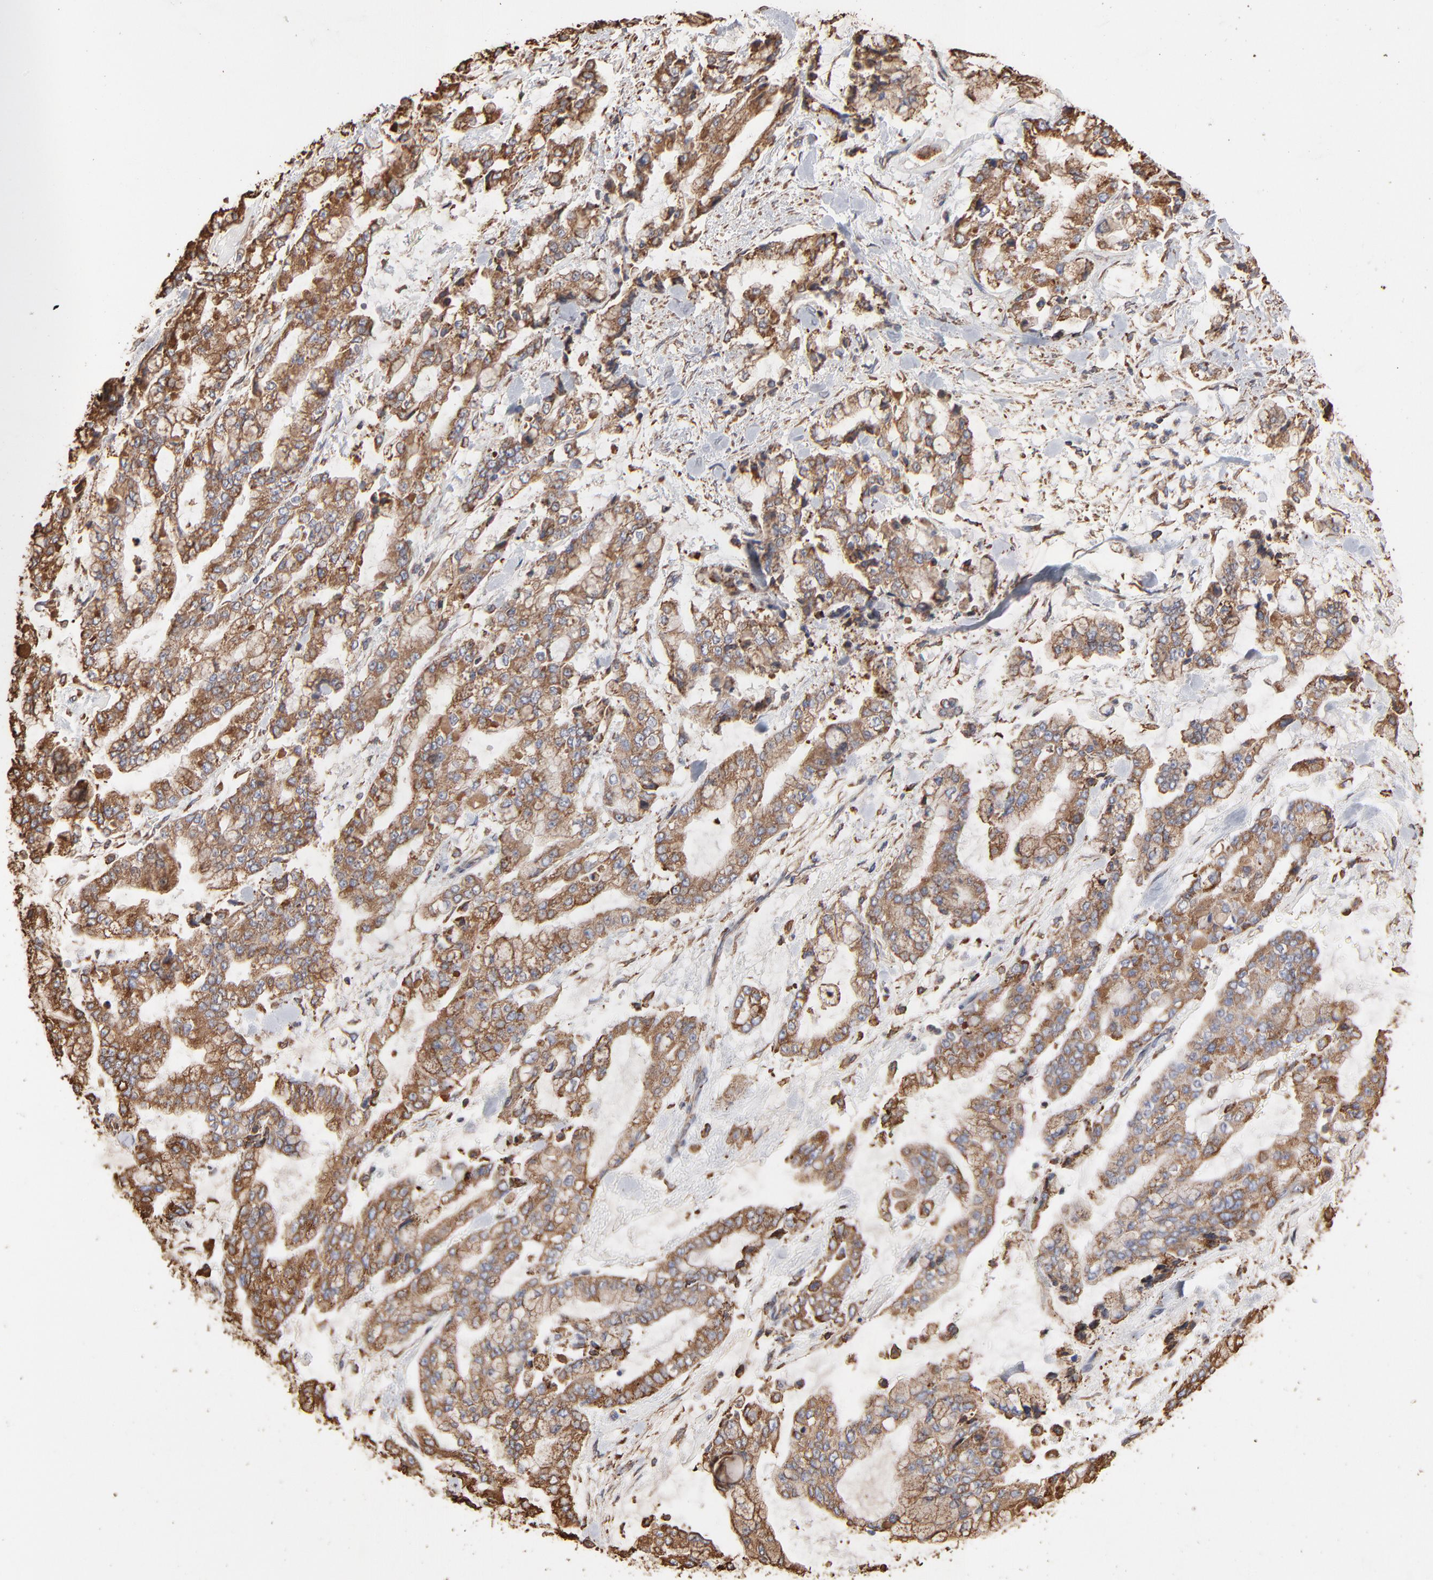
{"staining": {"intensity": "moderate", "quantity": ">75%", "location": "cytoplasmic/membranous"}, "tissue": "stomach cancer", "cell_type": "Tumor cells", "image_type": "cancer", "snomed": [{"axis": "morphology", "description": "Normal tissue, NOS"}, {"axis": "morphology", "description": "Adenocarcinoma, NOS"}, {"axis": "topography", "description": "Stomach, upper"}, {"axis": "topography", "description": "Stomach"}], "caption": "Immunohistochemical staining of stomach cancer demonstrates medium levels of moderate cytoplasmic/membranous protein staining in approximately >75% of tumor cells. The staining was performed using DAB, with brown indicating positive protein expression. Nuclei are stained blue with hematoxylin.", "gene": "PDIA3", "patient": {"sex": "male", "age": 76}}